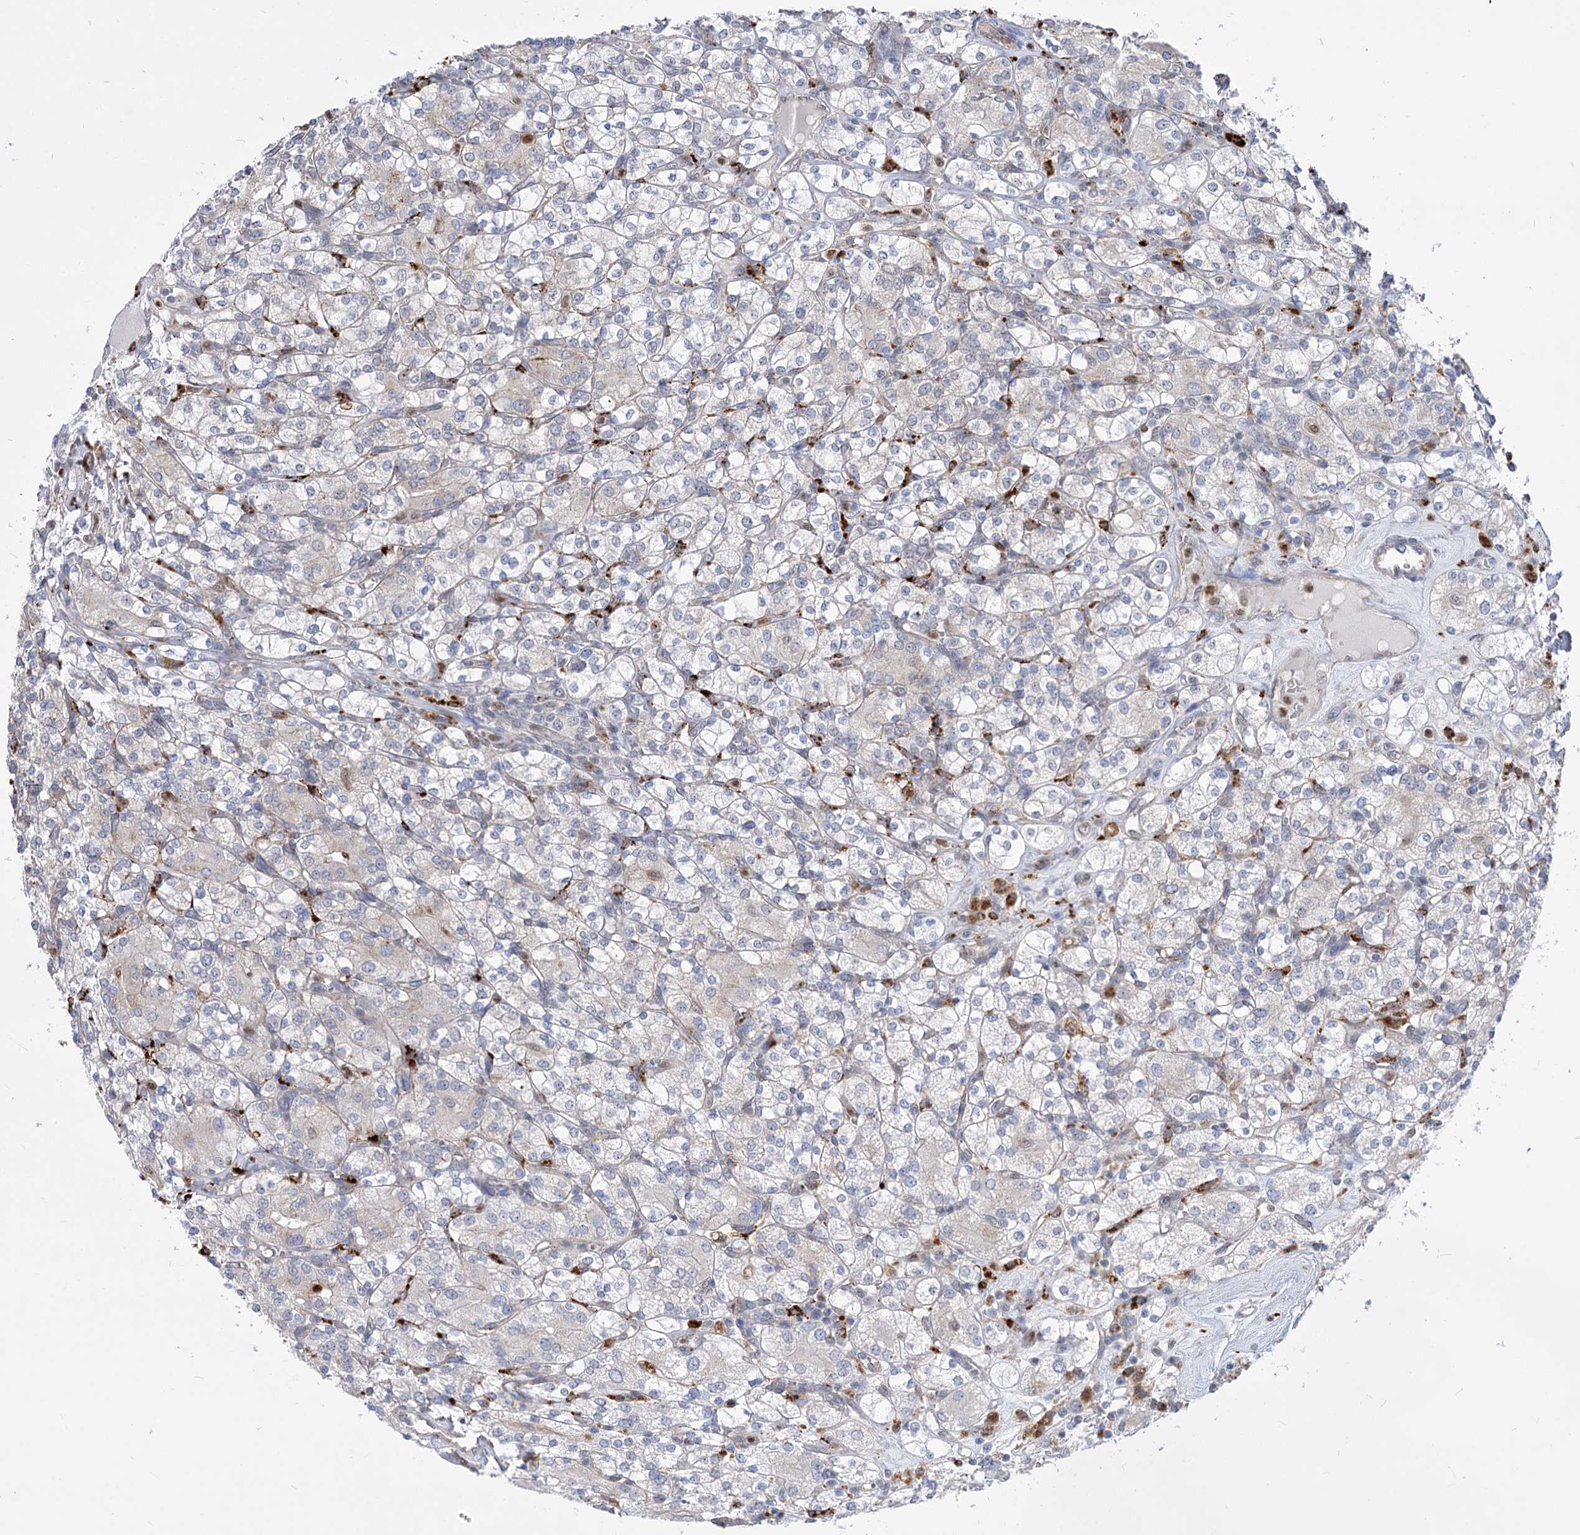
{"staining": {"intensity": "negative", "quantity": "none", "location": "none"}, "tissue": "renal cancer", "cell_type": "Tumor cells", "image_type": "cancer", "snomed": [{"axis": "morphology", "description": "Adenocarcinoma, NOS"}, {"axis": "topography", "description": "Kidney"}], "caption": "Image shows no protein staining in tumor cells of renal cancer (adenocarcinoma) tissue.", "gene": "SIAE", "patient": {"sex": "male", "age": 77}}